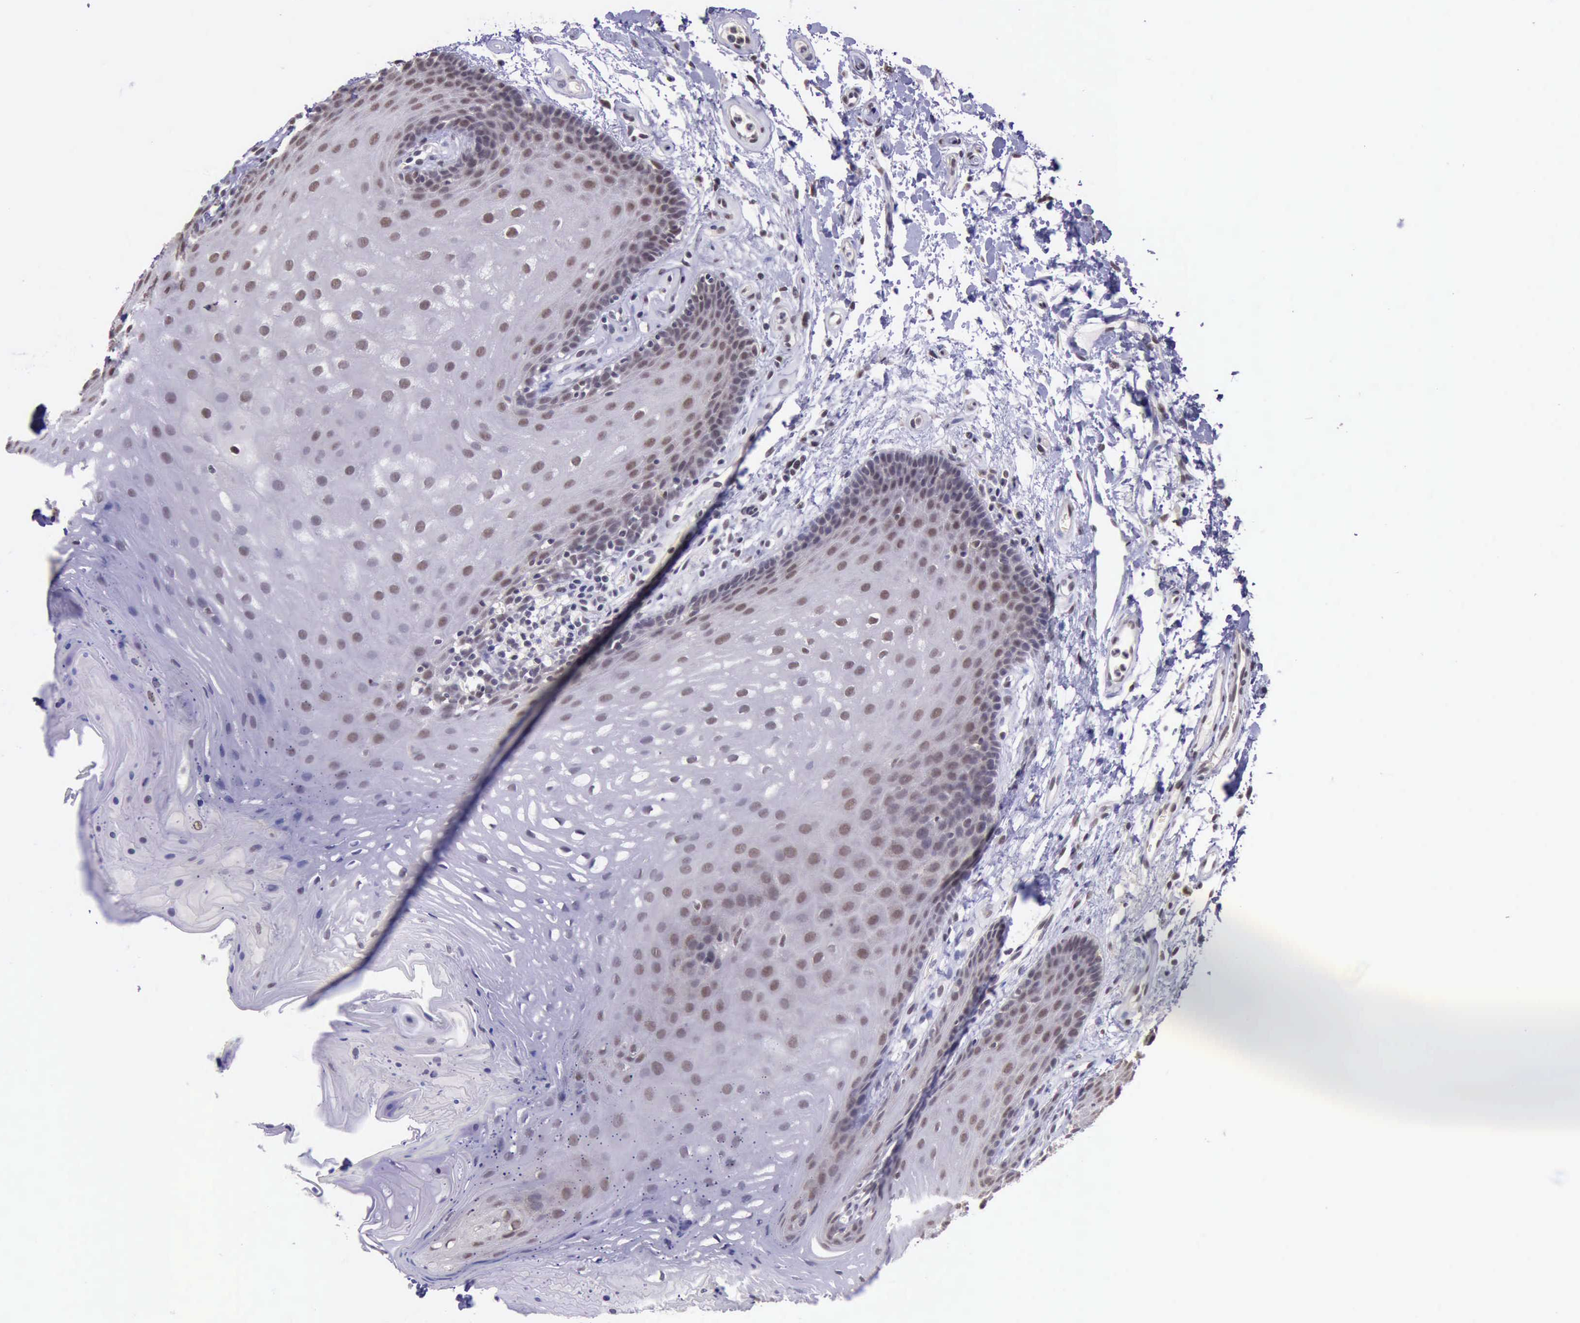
{"staining": {"intensity": "moderate", "quantity": "25%-75%", "location": "nuclear"}, "tissue": "oral mucosa", "cell_type": "Squamous epithelial cells", "image_type": "normal", "snomed": [{"axis": "morphology", "description": "Normal tissue, NOS"}, {"axis": "topography", "description": "Oral tissue"}], "caption": "Brown immunohistochemical staining in unremarkable oral mucosa displays moderate nuclear positivity in about 25%-75% of squamous epithelial cells. (Brightfield microscopy of DAB IHC at high magnification).", "gene": "PRPF39", "patient": {"sex": "male", "age": 62}}